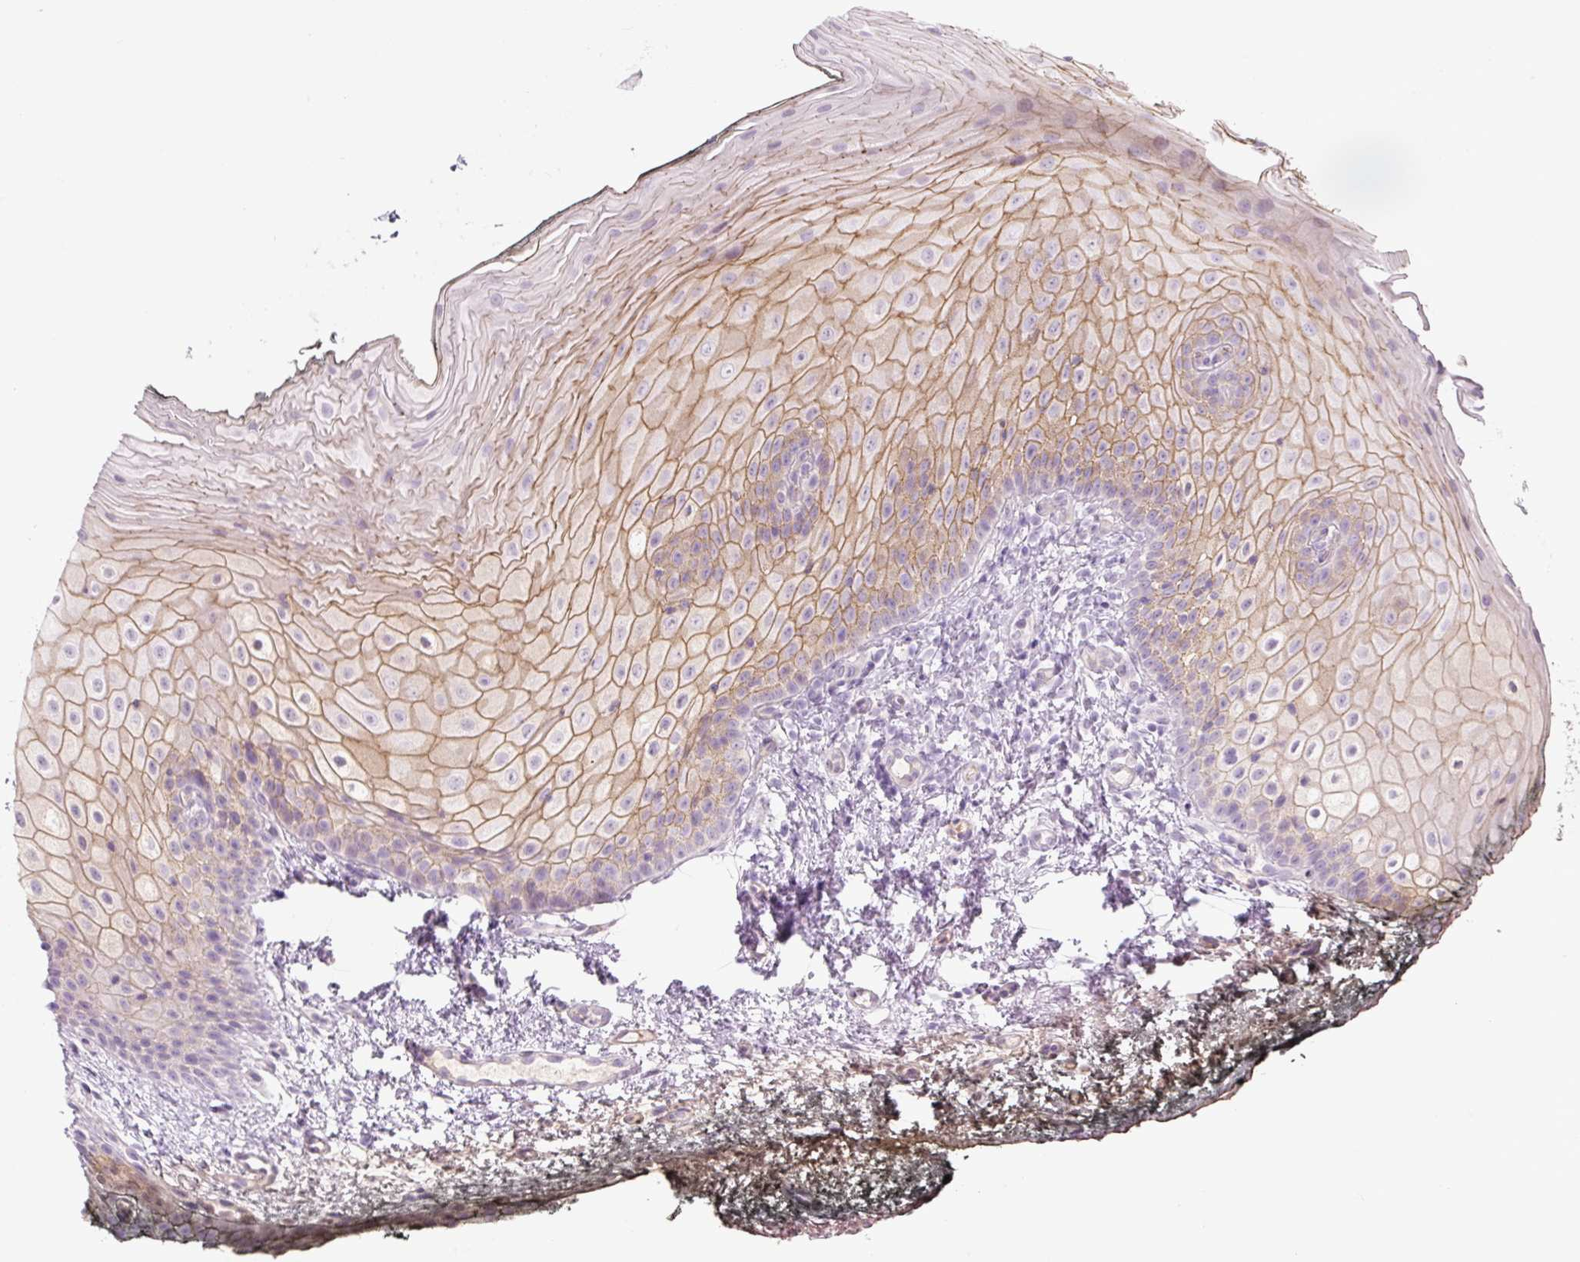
{"staining": {"intensity": "moderate", "quantity": "25%-75%", "location": "cytoplasmic/membranous"}, "tissue": "oral mucosa", "cell_type": "Squamous epithelial cells", "image_type": "normal", "snomed": [{"axis": "morphology", "description": "Normal tissue, NOS"}, {"axis": "topography", "description": "Oral tissue"}], "caption": "Protein staining shows moderate cytoplasmic/membranous expression in approximately 25%-75% of squamous epithelial cells in unremarkable oral mucosa.", "gene": "PRM1", "patient": {"sex": "male", "age": 75}}